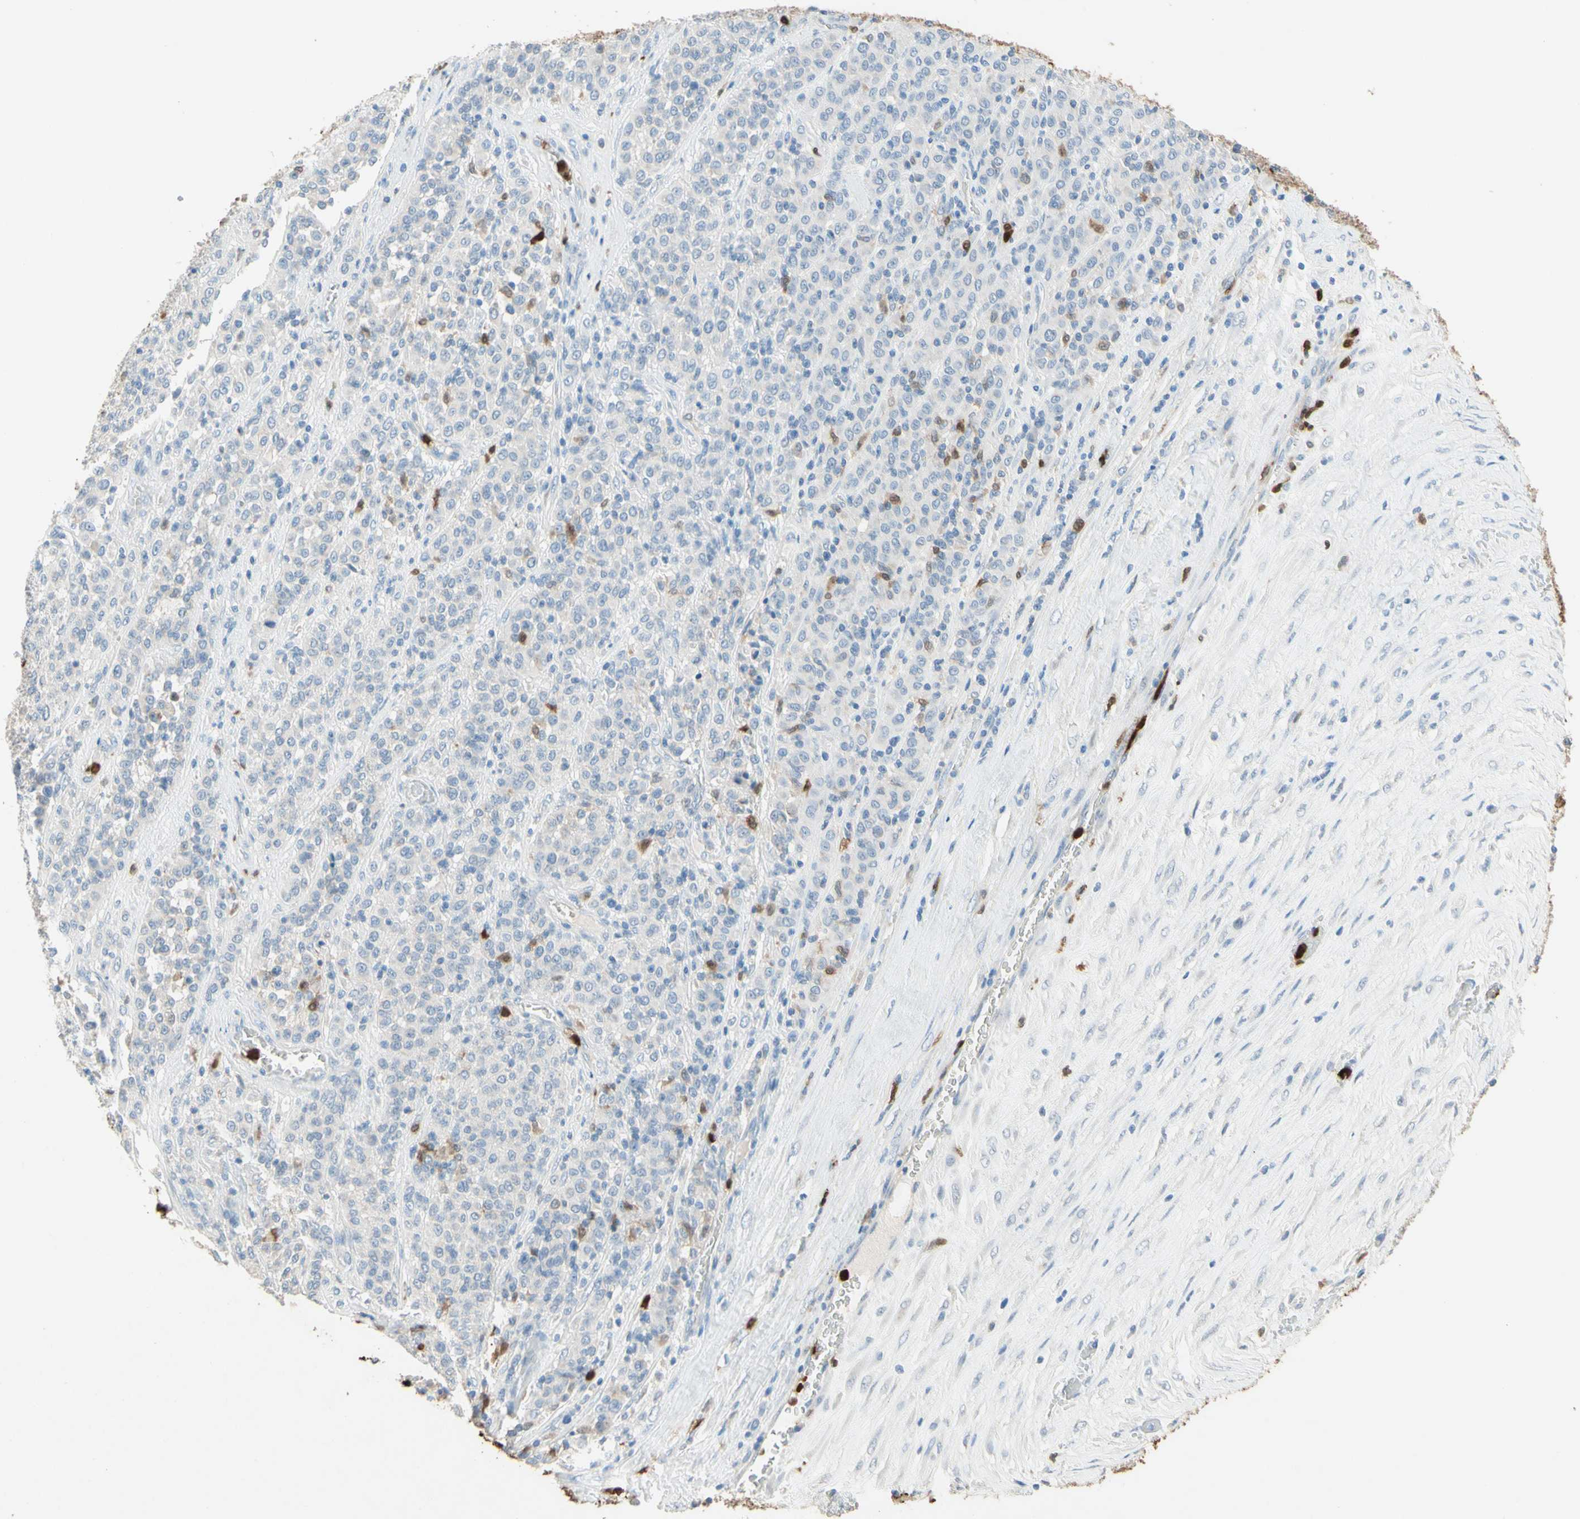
{"staining": {"intensity": "moderate", "quantity": "<25%", "location": "cytoplasmic/membranous,nuclear"}, "tissue": "melanoma", "cell_type": "Tumor cells", "image_type": "cancer", "snomed": [{"axis": "morphology", "description": "Malignant melanoma, Metastatic site"}, {"axis": "topography", "description": "Pancreas"}], "caption": "Brown immunohistochemical staining in human melanoma reveals moderate cytoplasmic/membranous and nuclear positivity in approximately <25% of tumor cells.", "gene": "NFKBIZ", "patient": {"sex": "female", "age": 30}}